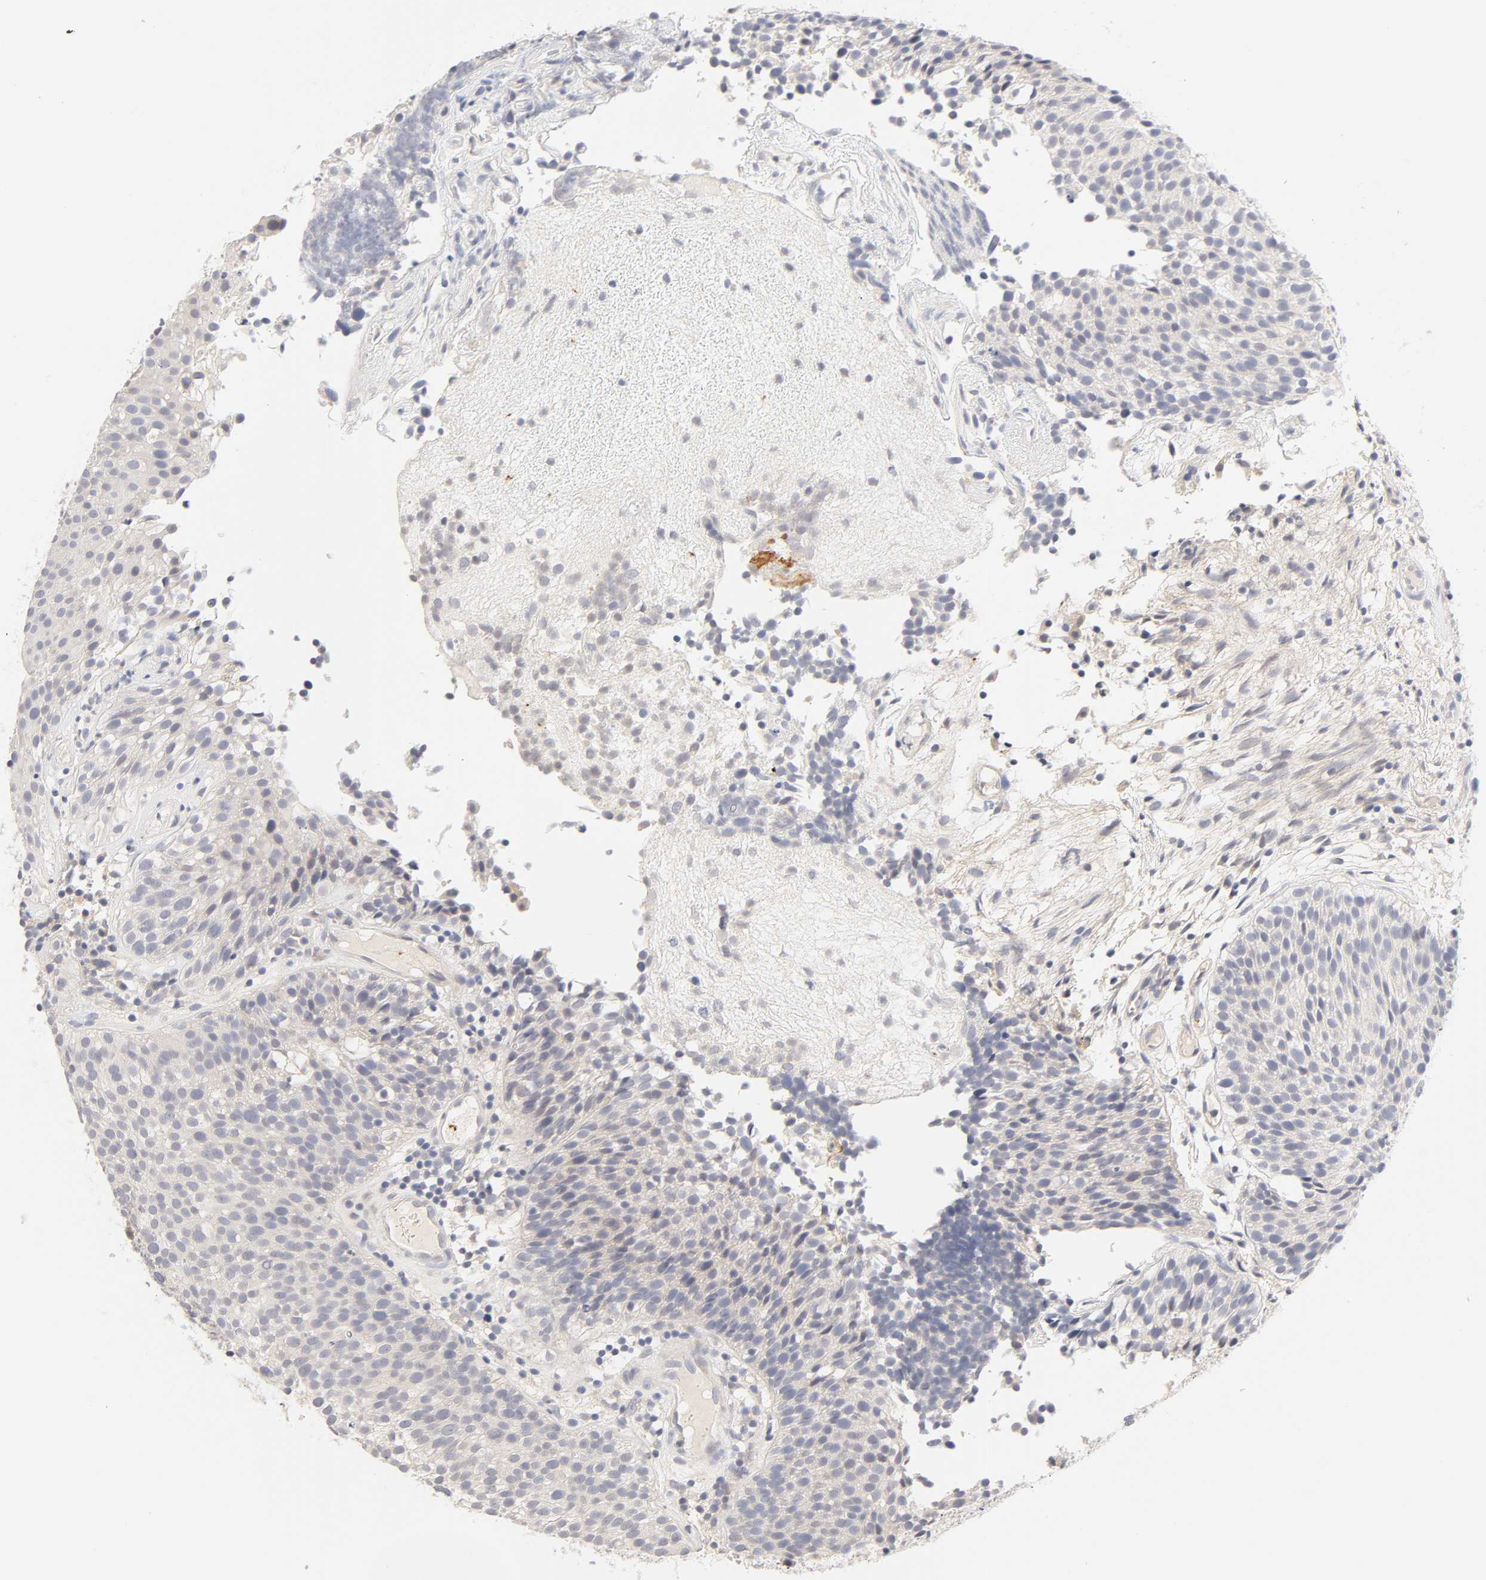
{"staining": {"intensity": "weak", "quantity": "25%-75%", "location": "cytoplasmic/membranous"}, "tissue": "urothelial cancer", "cell_type": "Tumor cells", "image_type": "cancer", "snomed": [{"axis": "morphology", "description": "Urothelial carcinoma, Low grade"}, {"axis": "topography", "description": "Urinary bladder"}], "caption": "An immunohistochemistry (IHC) micrograph of neoplastic tissue is shown. Protein staining in brown highlights weak cytoplasmic/membranous positivity in urothelial carcinoma (low-grade) within tumor cells.", "gene": "CYP4B1", "patient": {"sex": "male", "age": 85}}